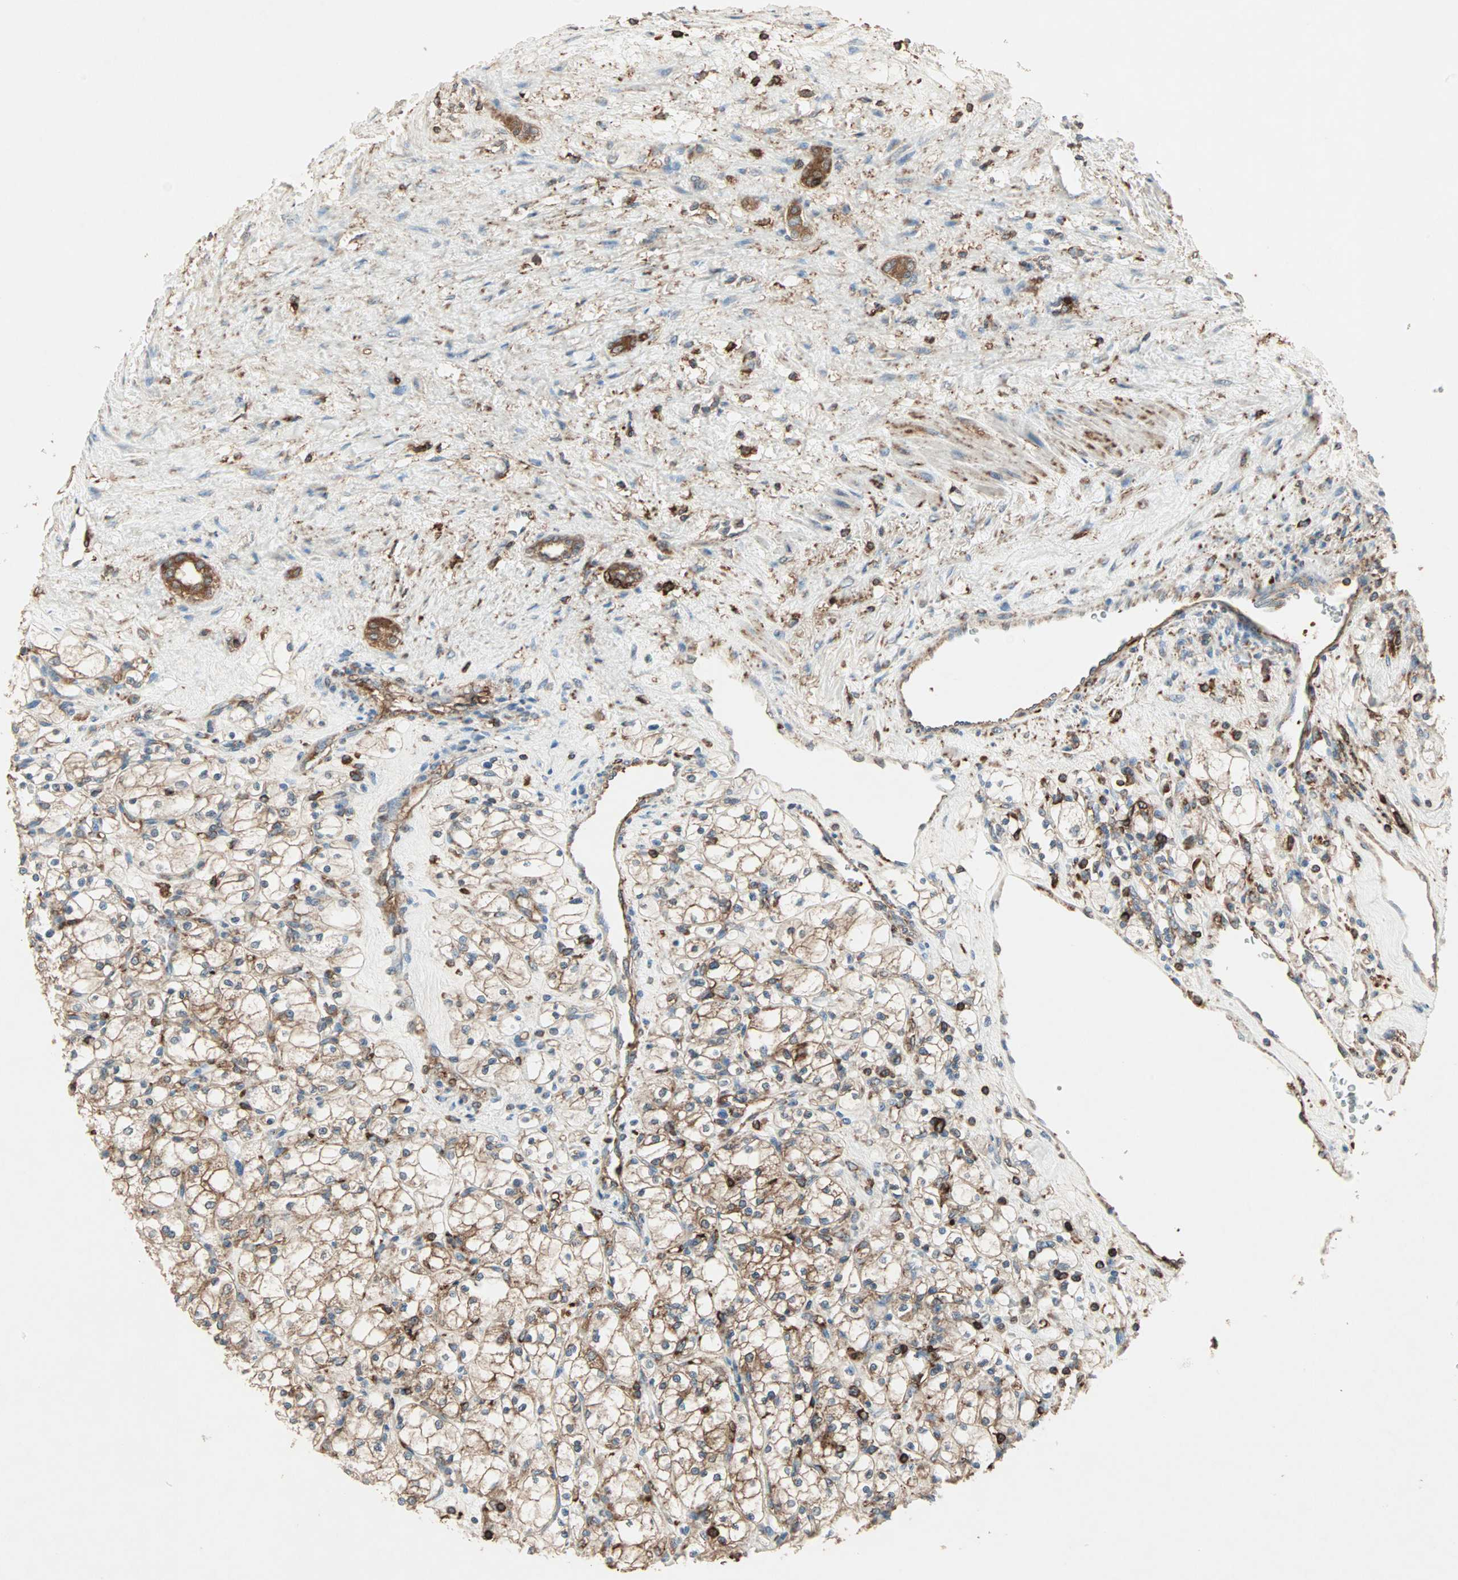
{"staining": {"intensity": "moderate", "quantity": "<25%", "location": "cytoplasmic/membranous"}, "tissue": "renal cancer", "cell_type": "Tumor cells", "image_type": "cancer", "snomed": [{"axis": "morphology", "description": "Adenocarcinoma, NOS"}, {"axis": "topography", "description": "Kidney"}], "caption": "High-magnification brightfield microscopy of adenocarcinoma (renal) stained with DAB (brown) and counterstained with hematoxylin (blue). tumor cells exhibit moderate cytoplasmic/membranous staining is seen in about<25% of cells. Immunohistochemistry stains the protein in brown and the nuclei are stained blue.", "gene": "MMP3", "patient": {"sex": "female", "age": 83}}